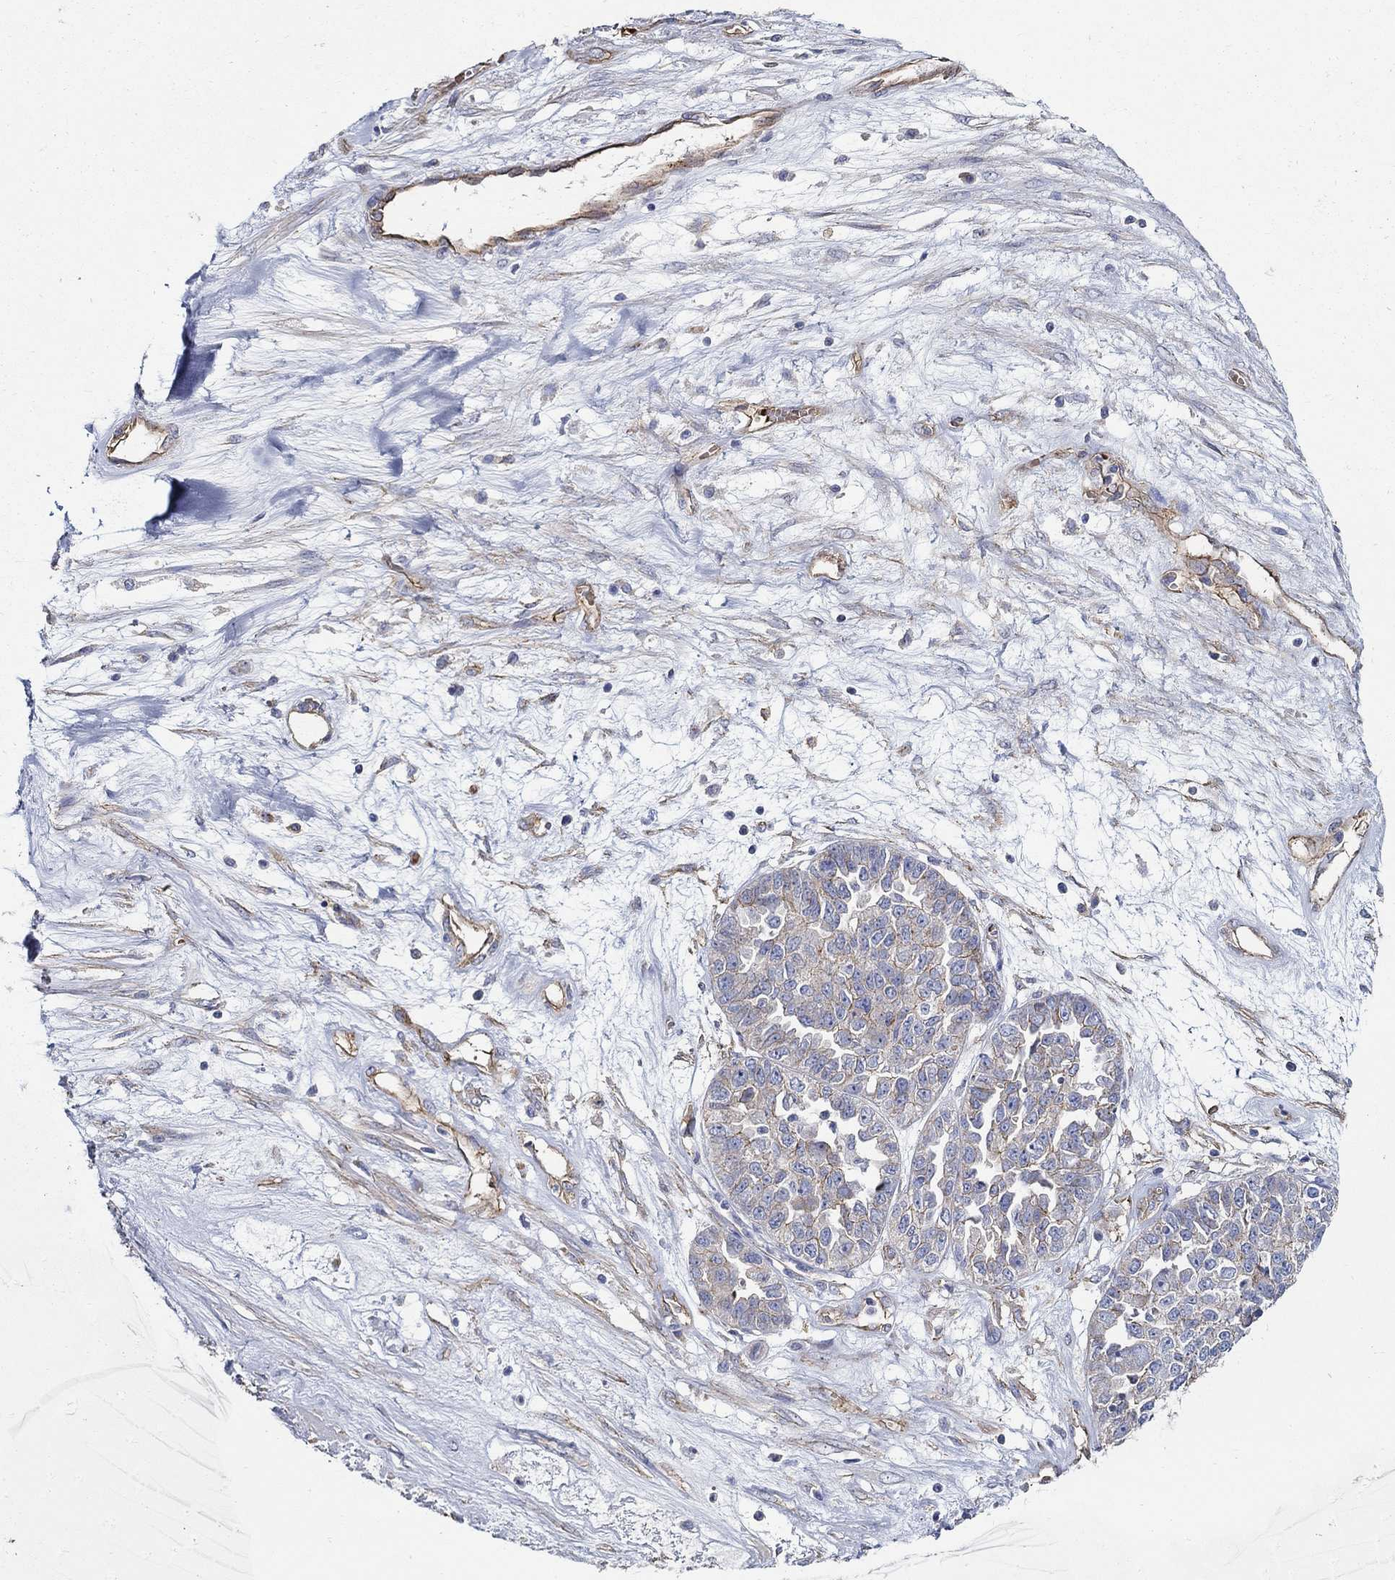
{"staining": {"intensity": "moderate", "quantity": "25%-75%", "location": "cytoplasmic/membranous"}, "tissue": "ovarian cancer", "cell_type": "Tumor cells", "image_type": "cancer", "snomed": [{"axis": "morphology", "description": "Cystadenocarcinoma, serous, NOS"}, {"axis": "topography", "description": "Ovary"}], "caption": "Ovarian cancer (serous cystadenocarcinoma) stained with a protein marker reveals moderate staining in tumor cells.", "gene": "APBB3", "patient": {"sex": "female", "age": 87}}